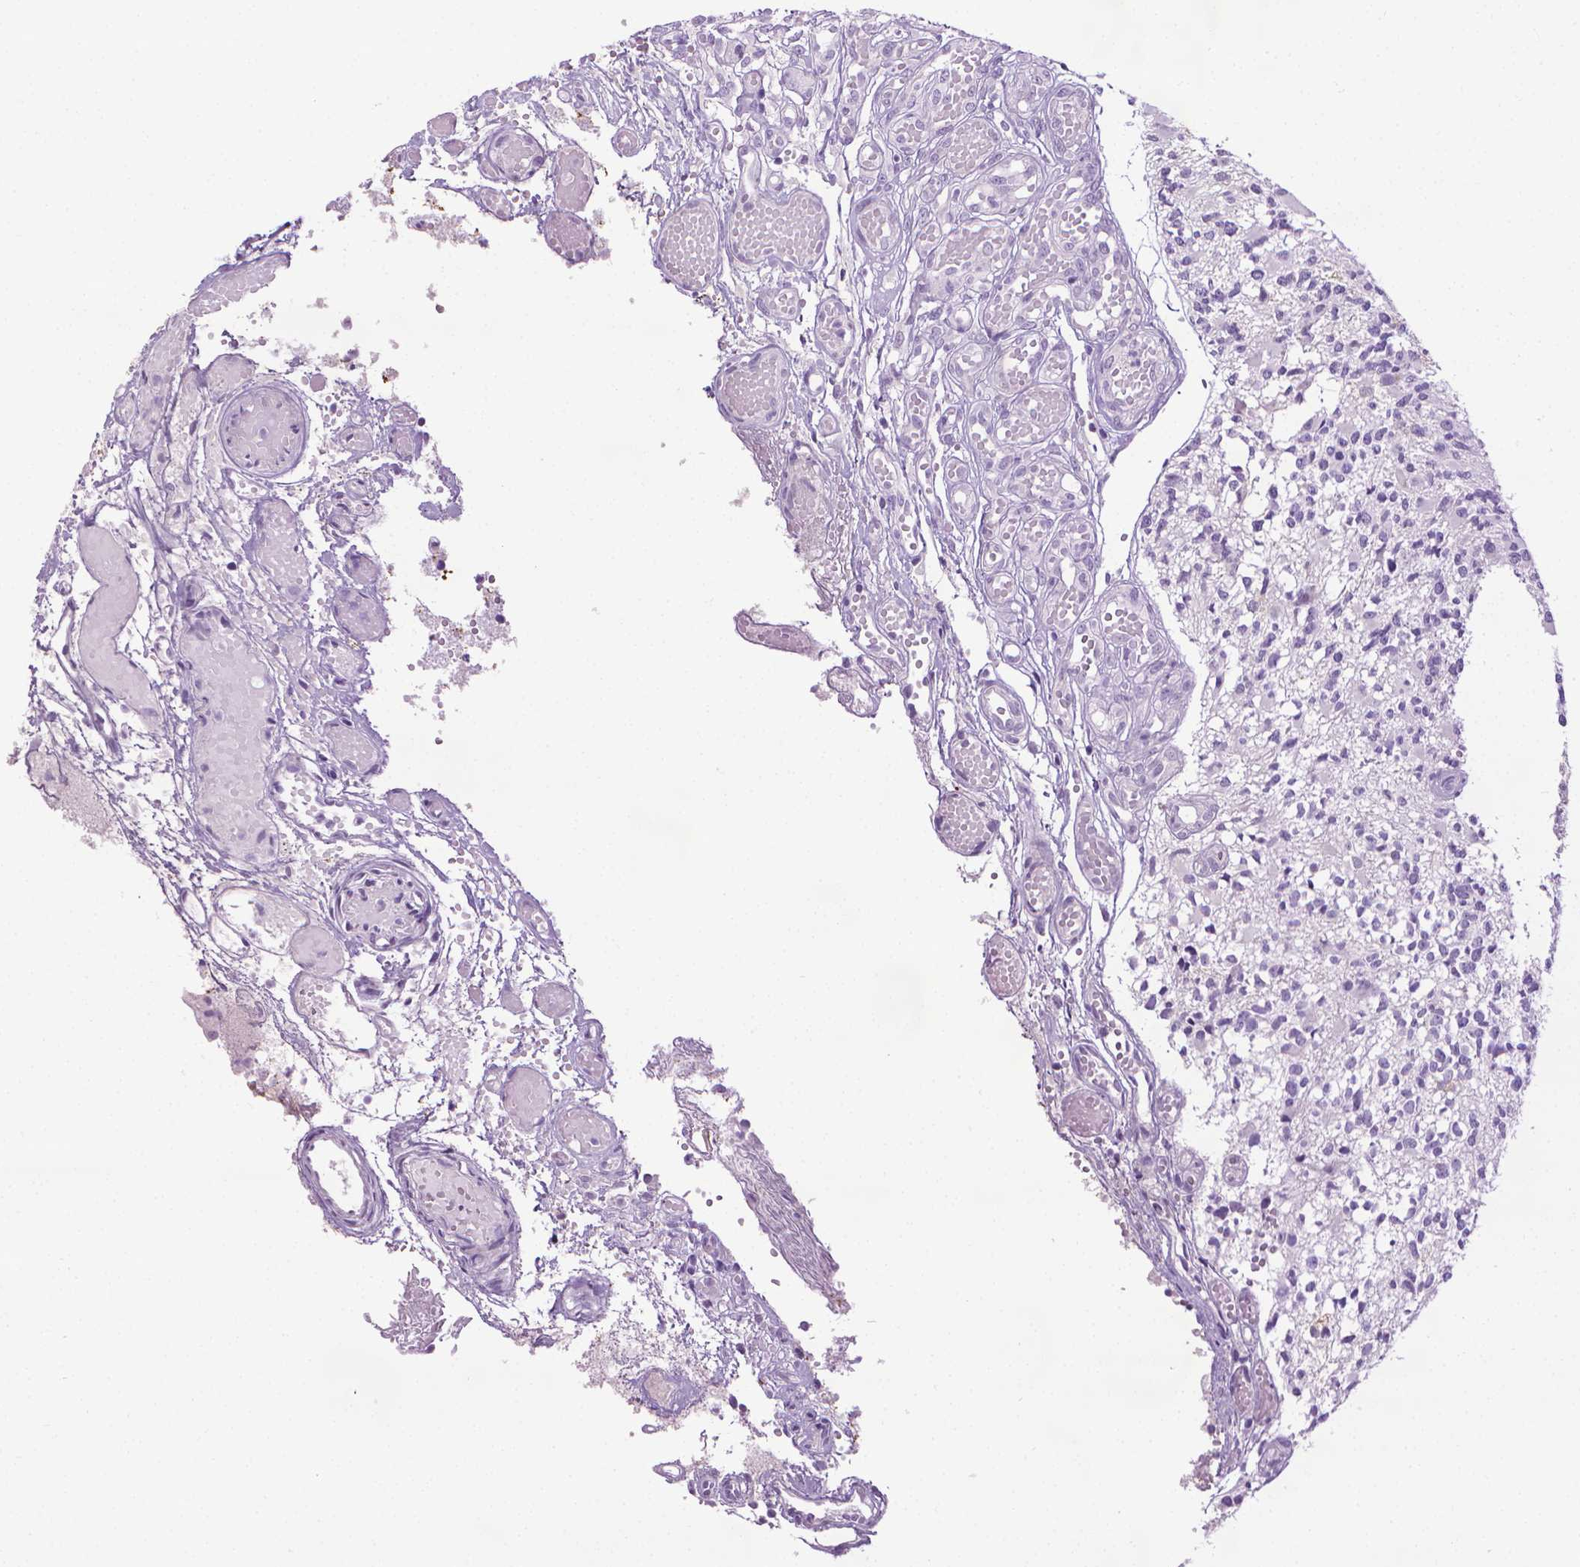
{"staining": {"intensity": "negative", "quantity": "none", "location": "none"}, "tissue": "glioma", "cell_type": "Tumor cells", "image_type": "cancer", "snomed": [{"axis": "morphology", "description": "Glioma, malignant, High grade"}, {"axis": "topography", "description": "Brain"}], "caption": "The image shows no staining of tumor cells in glioma.", "gene": "DNAI7", "patient": {"sex": "female", "age": 63}}